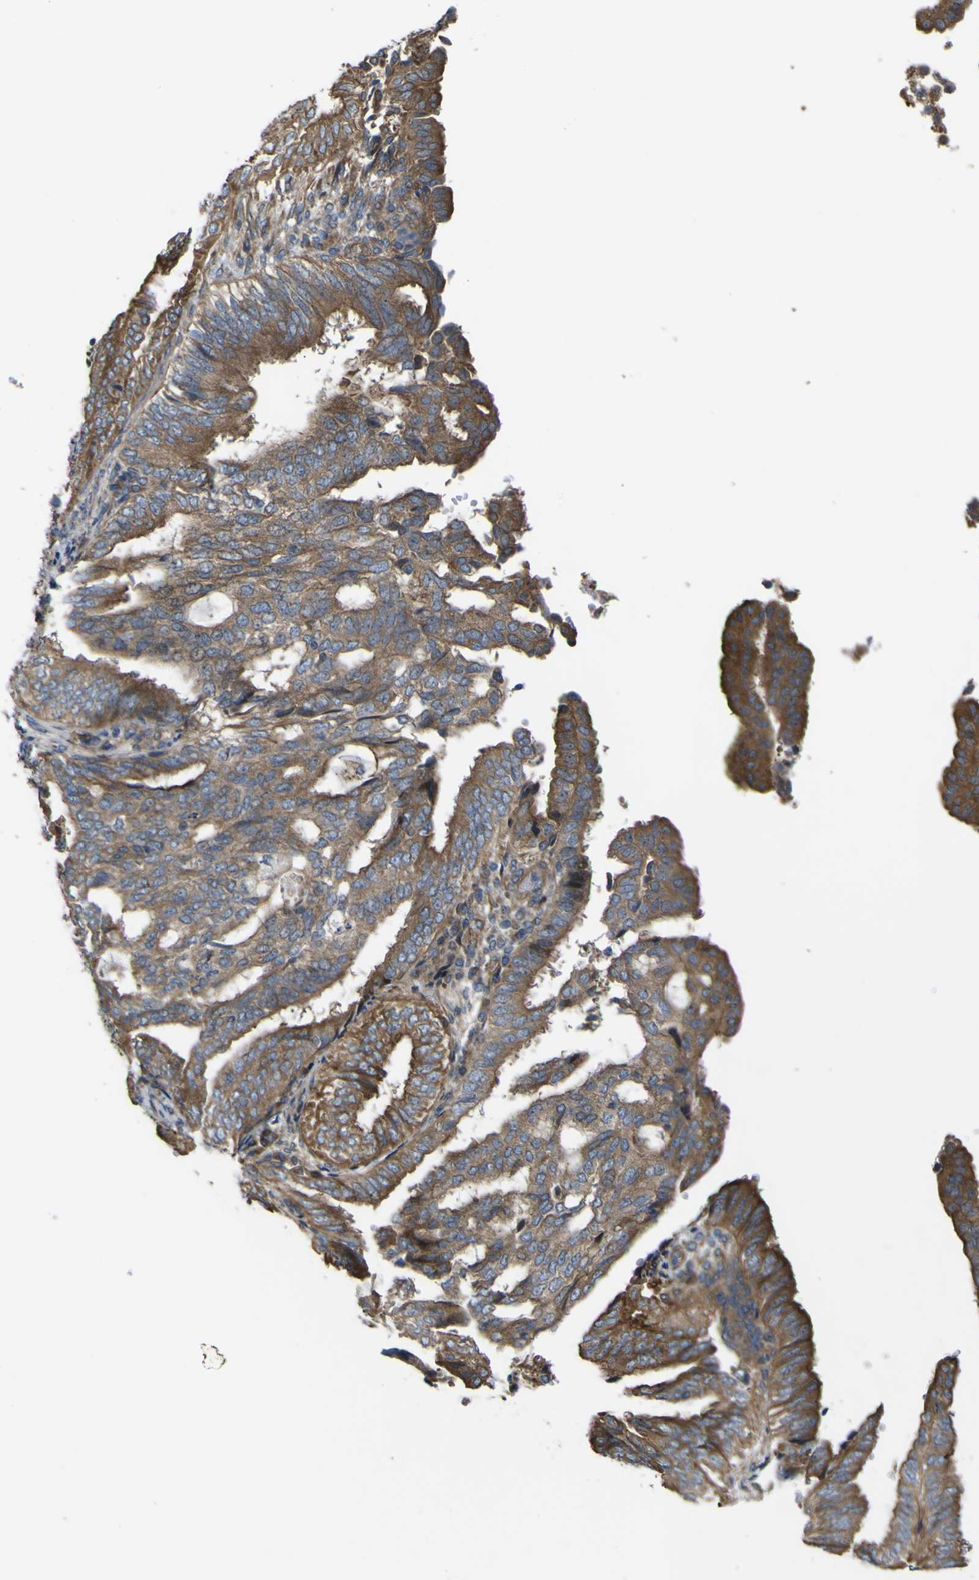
{"staining": {"intensity": "moderate", "quantity": ">75%", "location": "cytoplasmic/membranous"}, "tissue": "endometrial cancer", "cell_type": "Tumor cells", "image_type": "cancer", "snomed": [{"axis": "morphology", "description": "Adenocarcinoma, NOS"}, {"axis": "topography", "description": "Endometrium"}], "caption": "Immunohistochemistry (IHC) histopathology image of endometrial adenocarcinoma stained for a protein (brown), which displays medium levels of moderate cytoplasmic/membranous positivity in about >75% of tumor cells.", "gene": "FBXO30", "patient": {"sex": "female", "age": 58}}